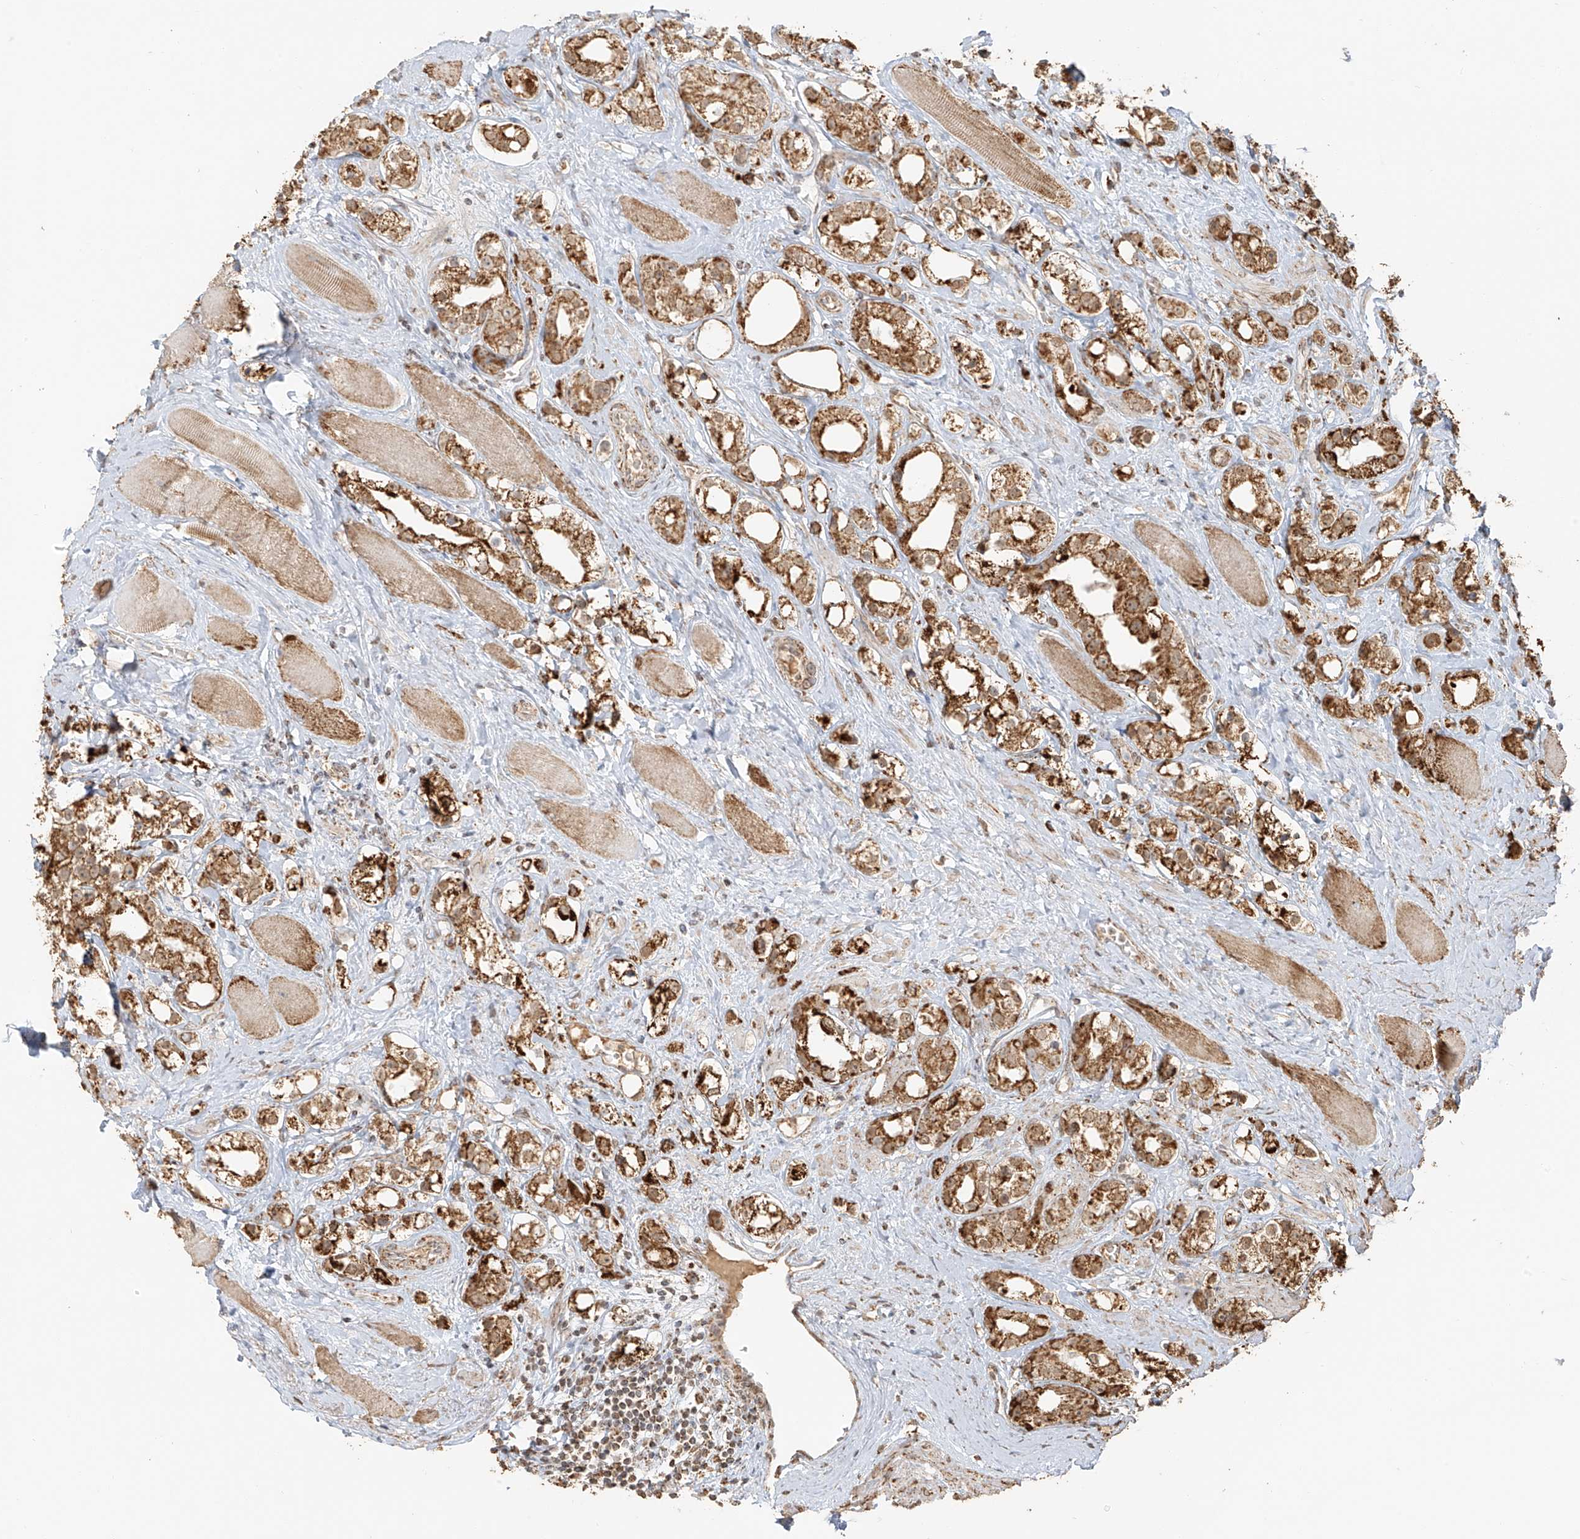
{"staining": {"intensity": "moderate", "quantity": ">75%", "location": "cytoplasmic/membranous"}, "tissue": "prostate cancer", "cell_type": "Tumor cells", "image_type": "cancer", "snomed": [{"axis": "morphology", "description": "Adenocarcinoma, NOS"}, {"axis": "topography", "description": "Prostate"}], "caption": "Protein expression analysis of adenocarcinoma (prostate) exhibits moderate cytoplasmic/membranous staining in about >75% of tumor cells.", "gene": "MIPEP", "patient": {"sex": "male", "age": 79}}